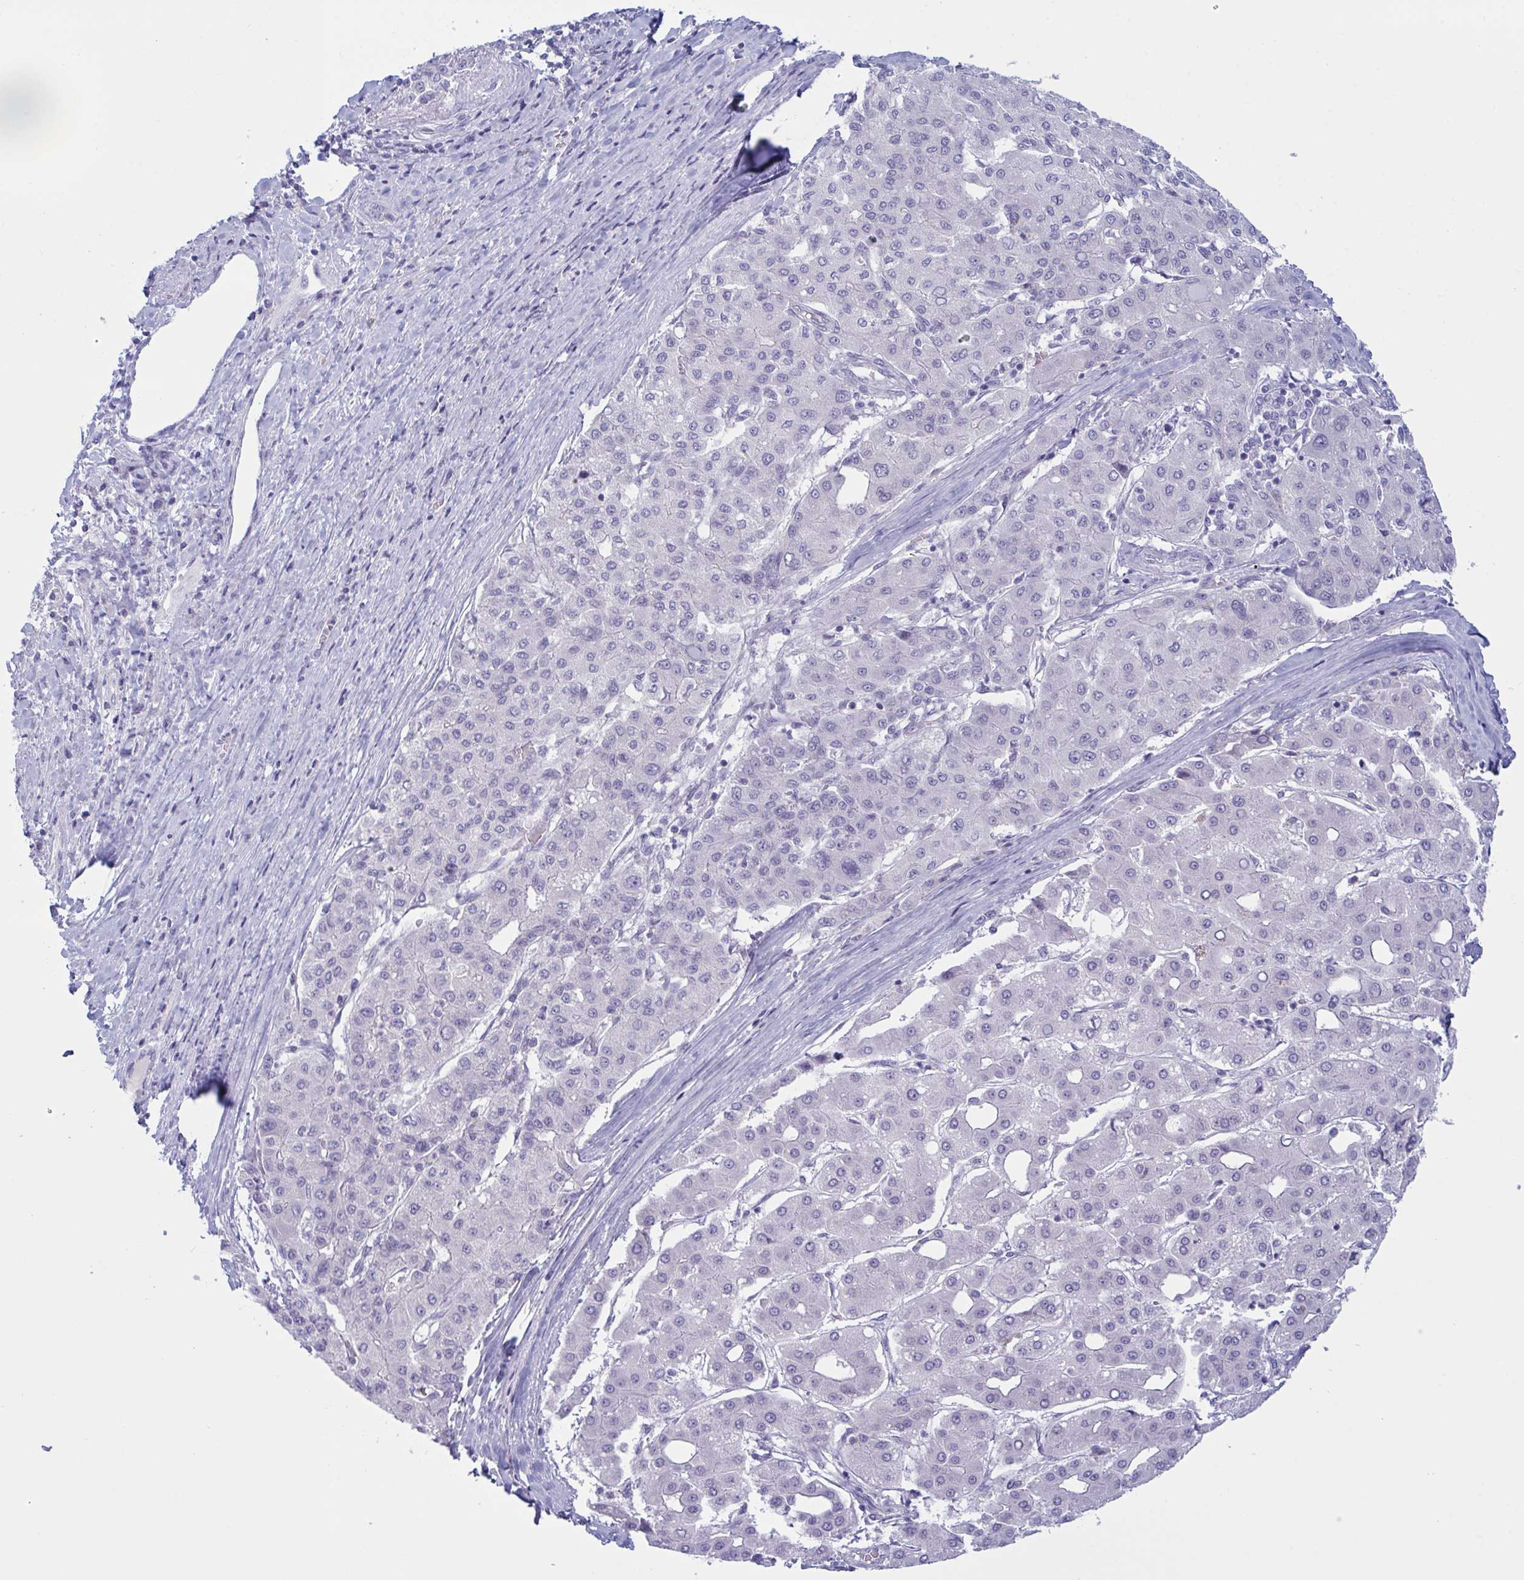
{"staining": {"intensity": "negative", "quantity": "none", "location": "none"}, "tissue": "liver cancer", "cell_type": "Tumor cells", "image_type": "cancer", "snomed": [{"axis": "morphology", "description": "Carcinoma, Hepatocellular, NOS"}, {"axis": "topography", "description": "Liver"}], "caption": "This is an immunohistochemistry histopathology image of liver cancer (hepatocellular carcinoma). There is no expression in tumor cells.", "gene": "NAA30", "patient": {"sex": "male", "age": 65}}